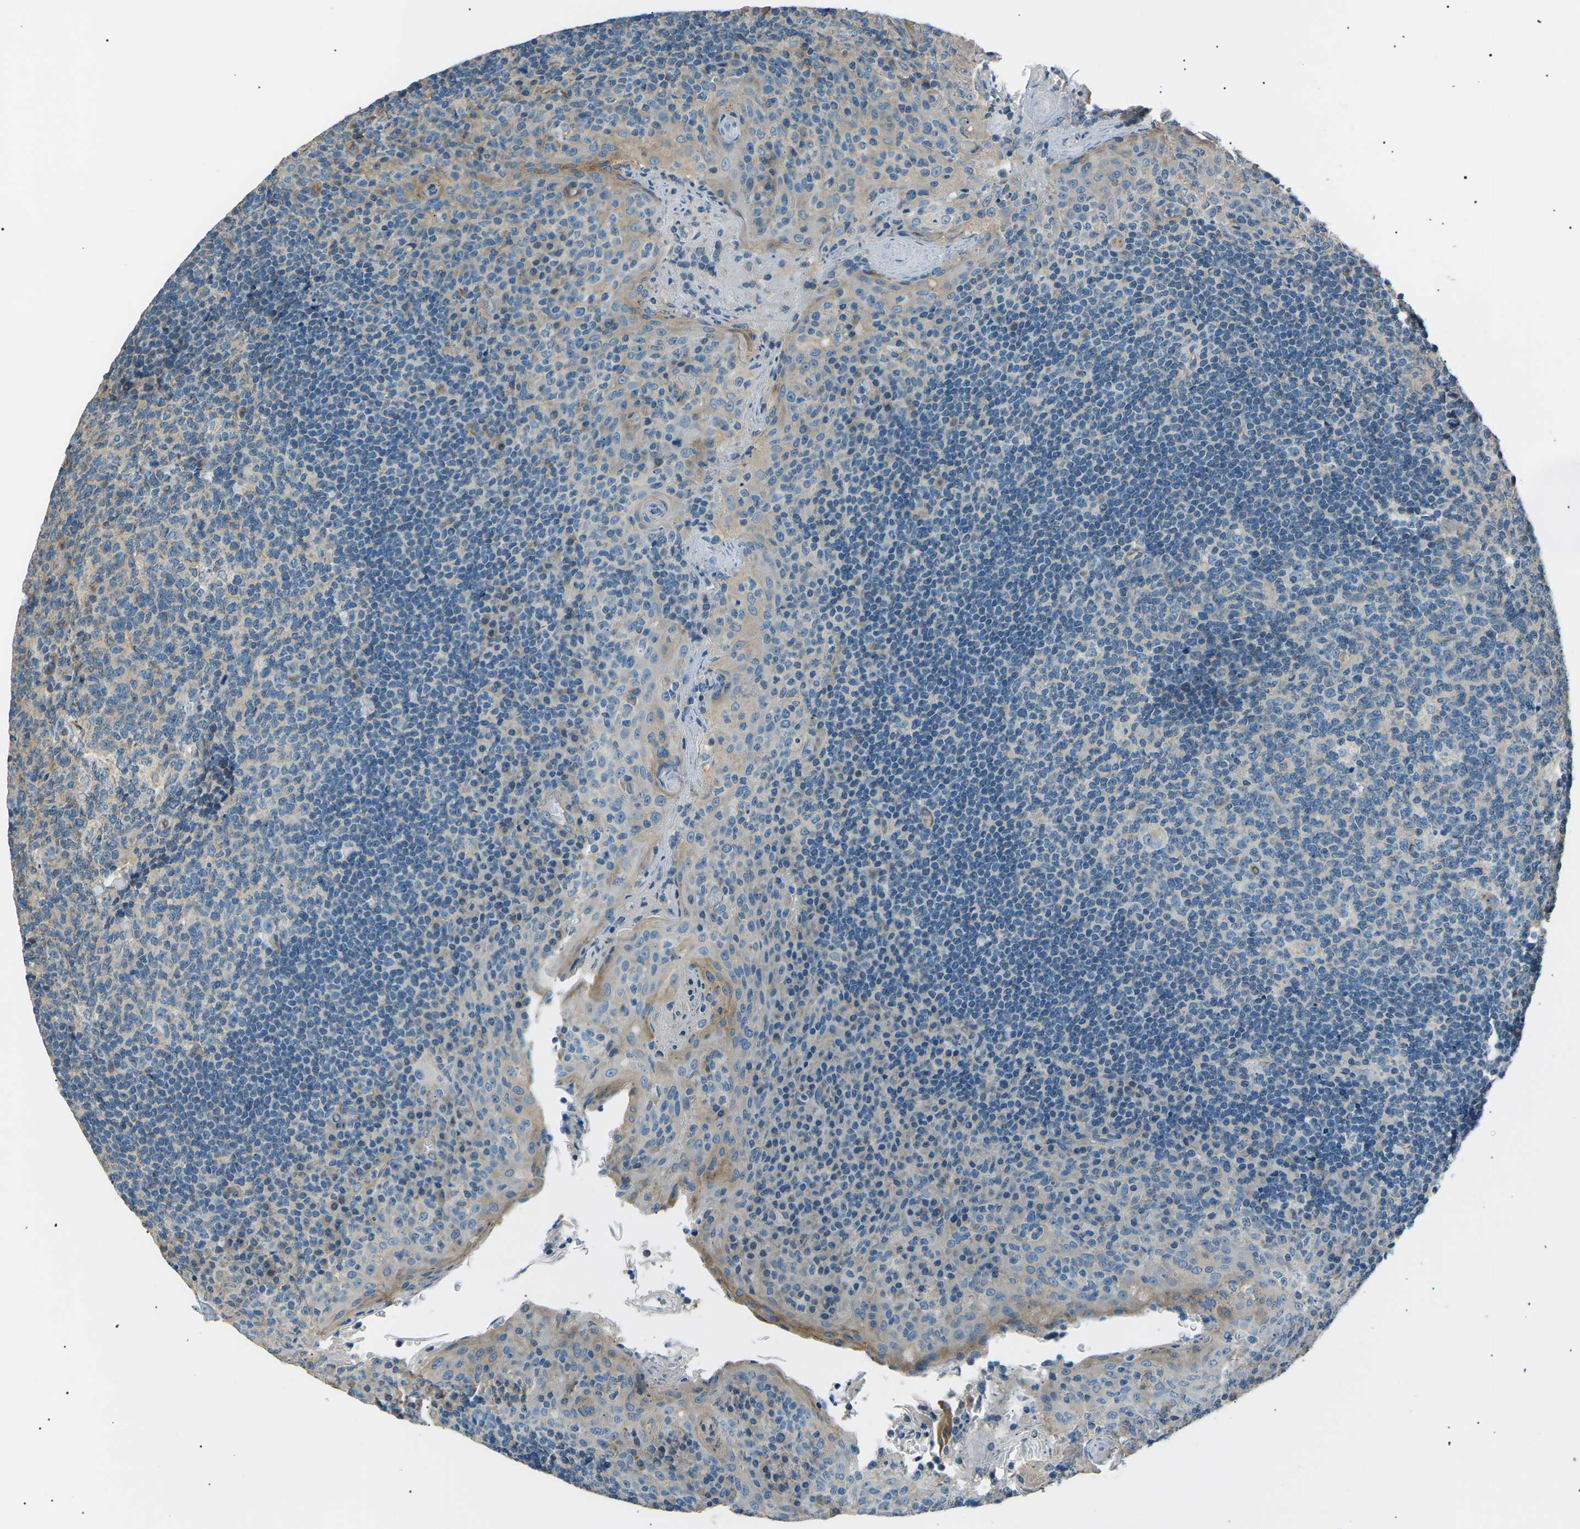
{"staining": {"intensity": "weak", "quantity": "<25%", "location": "cytoplasmic/membranous"}, "tissue": "tonsil", "cell_type": "Germinal center cells", "image_type": "normal", "snomed": [{"axis": "morphology", "description": "Normal tissue, NOS"}, {"axis": "topography", "description": "Tonsil"}], "caption": "This photomicrograph is of normal tonsil stained with immunohistochemistry (IHC) to label a protein in brown with the nuclei are counter-stained blue. There is no expression in germinal center cells. The staining is performed using DAB brown chromogen with nuclei counter-stained in using hematoxylin.", "gene": "SLK", "patient": {"sex": "male", "age": 17}}